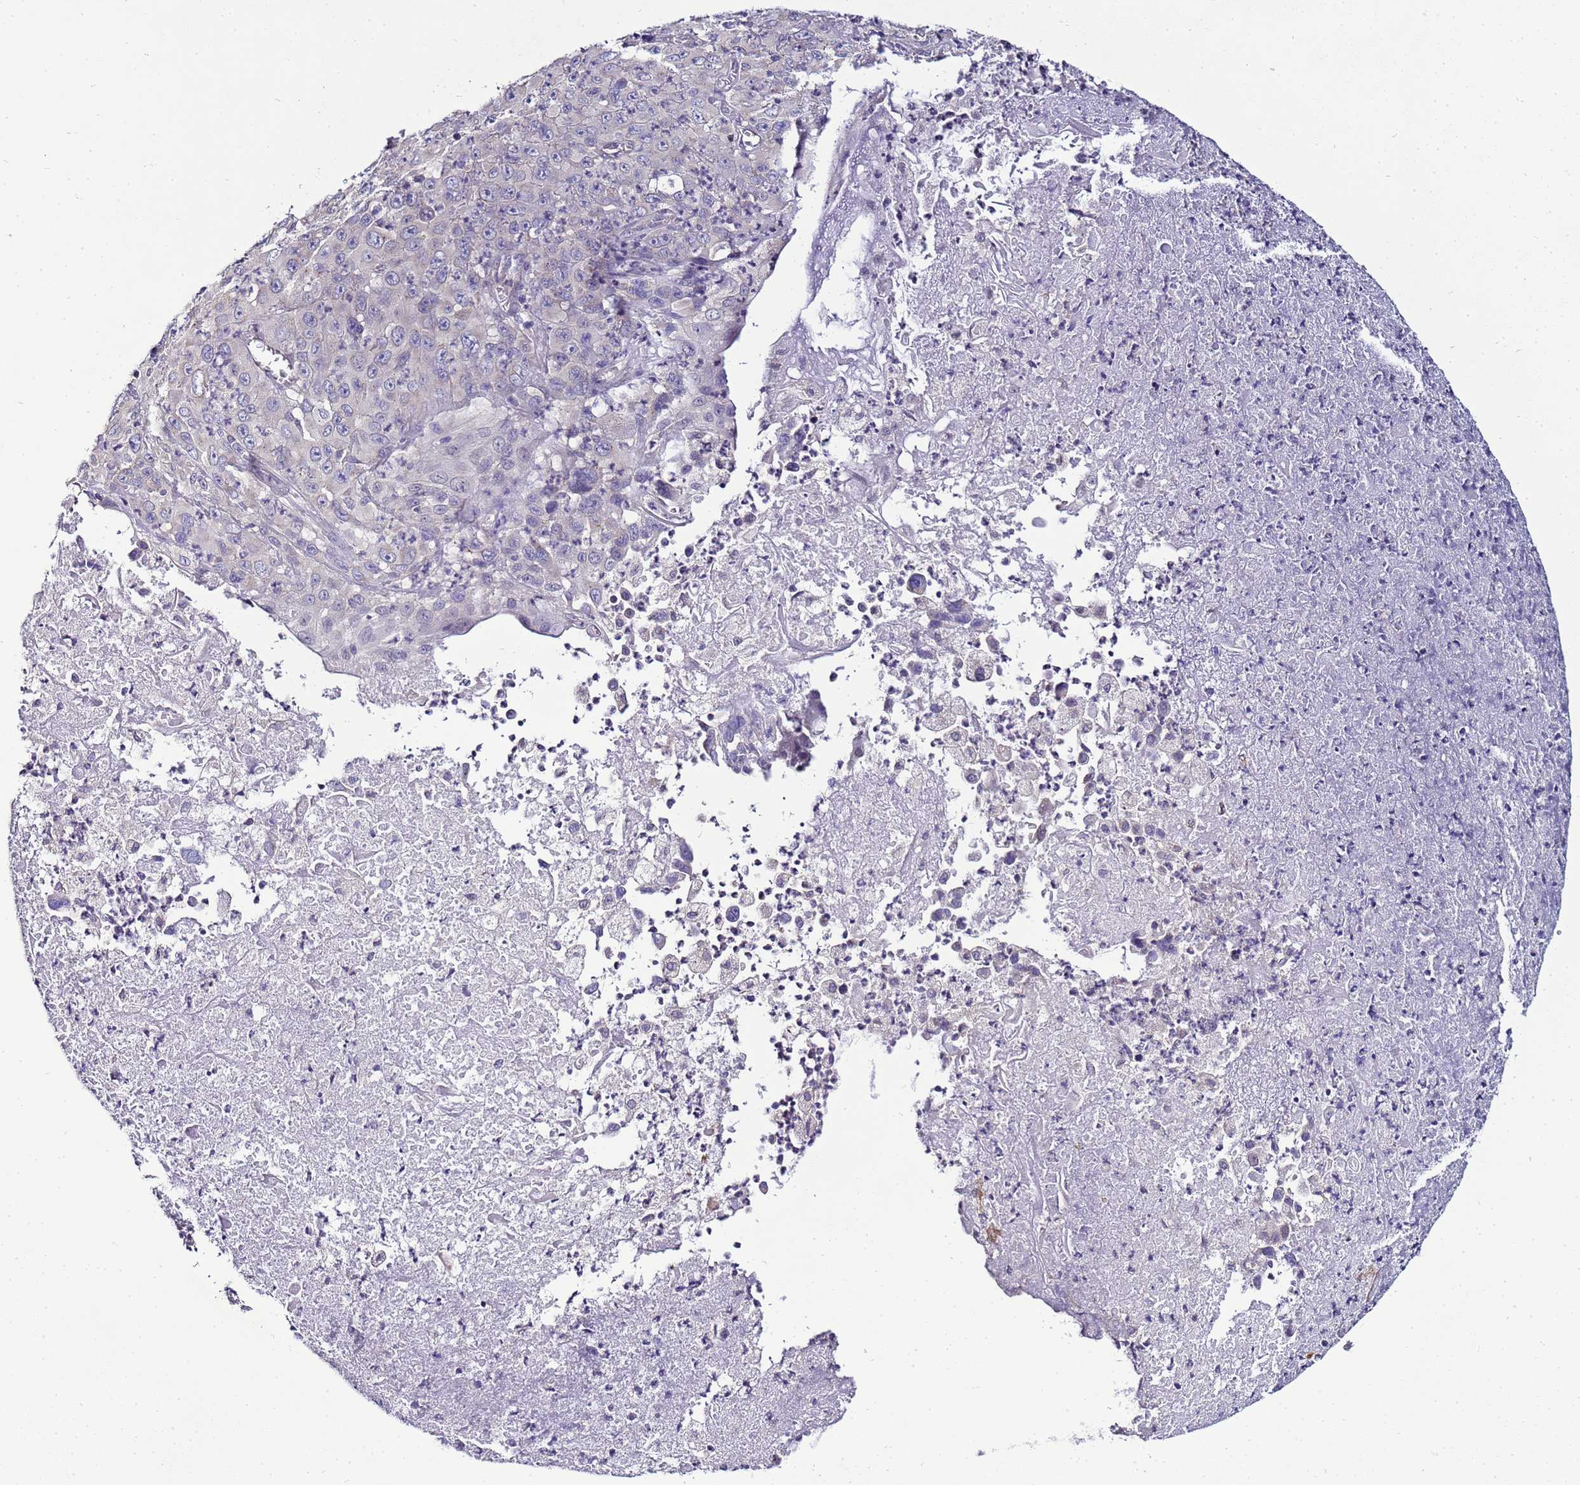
{"staining": {"intensity": "negative", "quantity": "none", "location": "none"}, "tissue": "melanoma", "cell_type": "Tumor cells", "image_type": "cancer", "snomed": [{"axis": "morphology", "description": "Malignant melanoma, Metastatic site"}, {"axis": "topography", "description": "Brain"}], "caption": "Malignant melanoma (metastatic site) stained for a protein using immunohistochemistry displays no positivity tumor cells.", "gene": "FAM166B", "patient": {"sex": "female", "age": 53}}